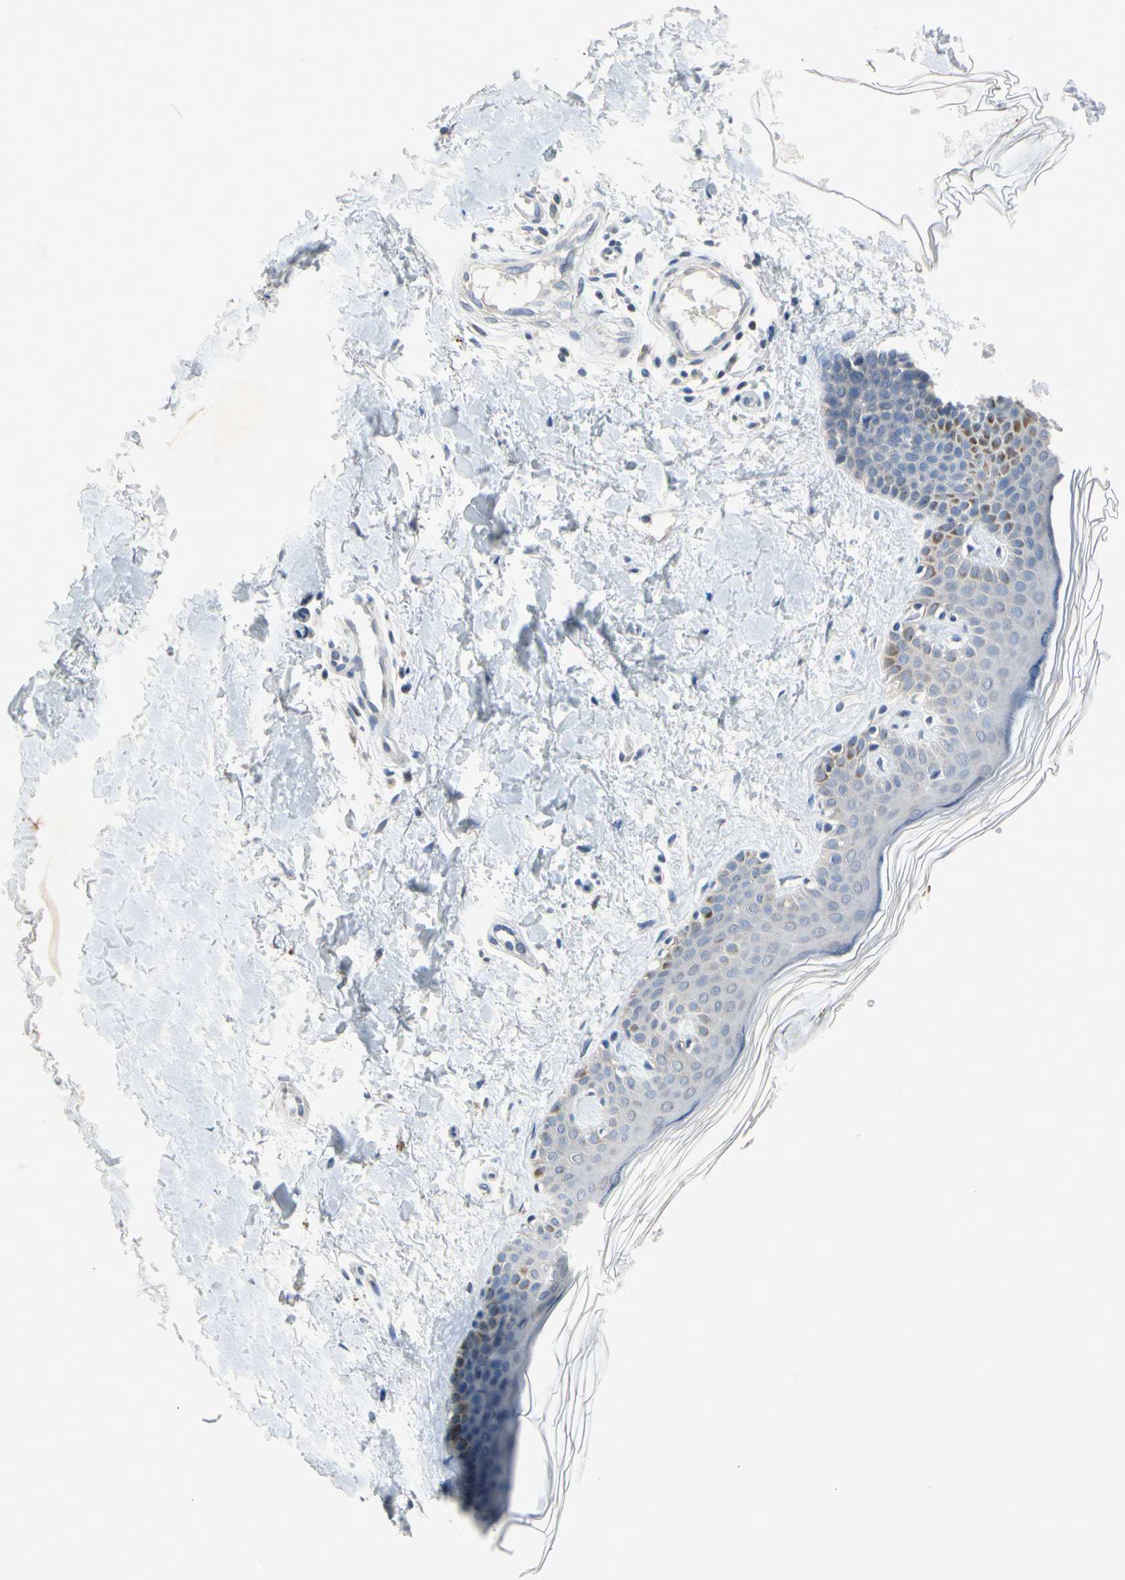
{"staining": {"intensity": "negative", "quantity": "none", "location": "none"}, "tissue": "skin", "cell_type": "Fibroblasts", "image_type": "normal", "snomed": [{"axis": "morphology", "description": "Normal tissue, NOS"}, {"axis": "topography", "description": "Skin"}], "caption": "A photomicrograph of skin stained for a protein exhibits no brown staining in fibroblasts. The staining is performed using DAB brown chromogen with nuclei counter-stained in using hematoxylin.", "gene": "MARK1", "patient": {"sex": "male", "age": 67}}